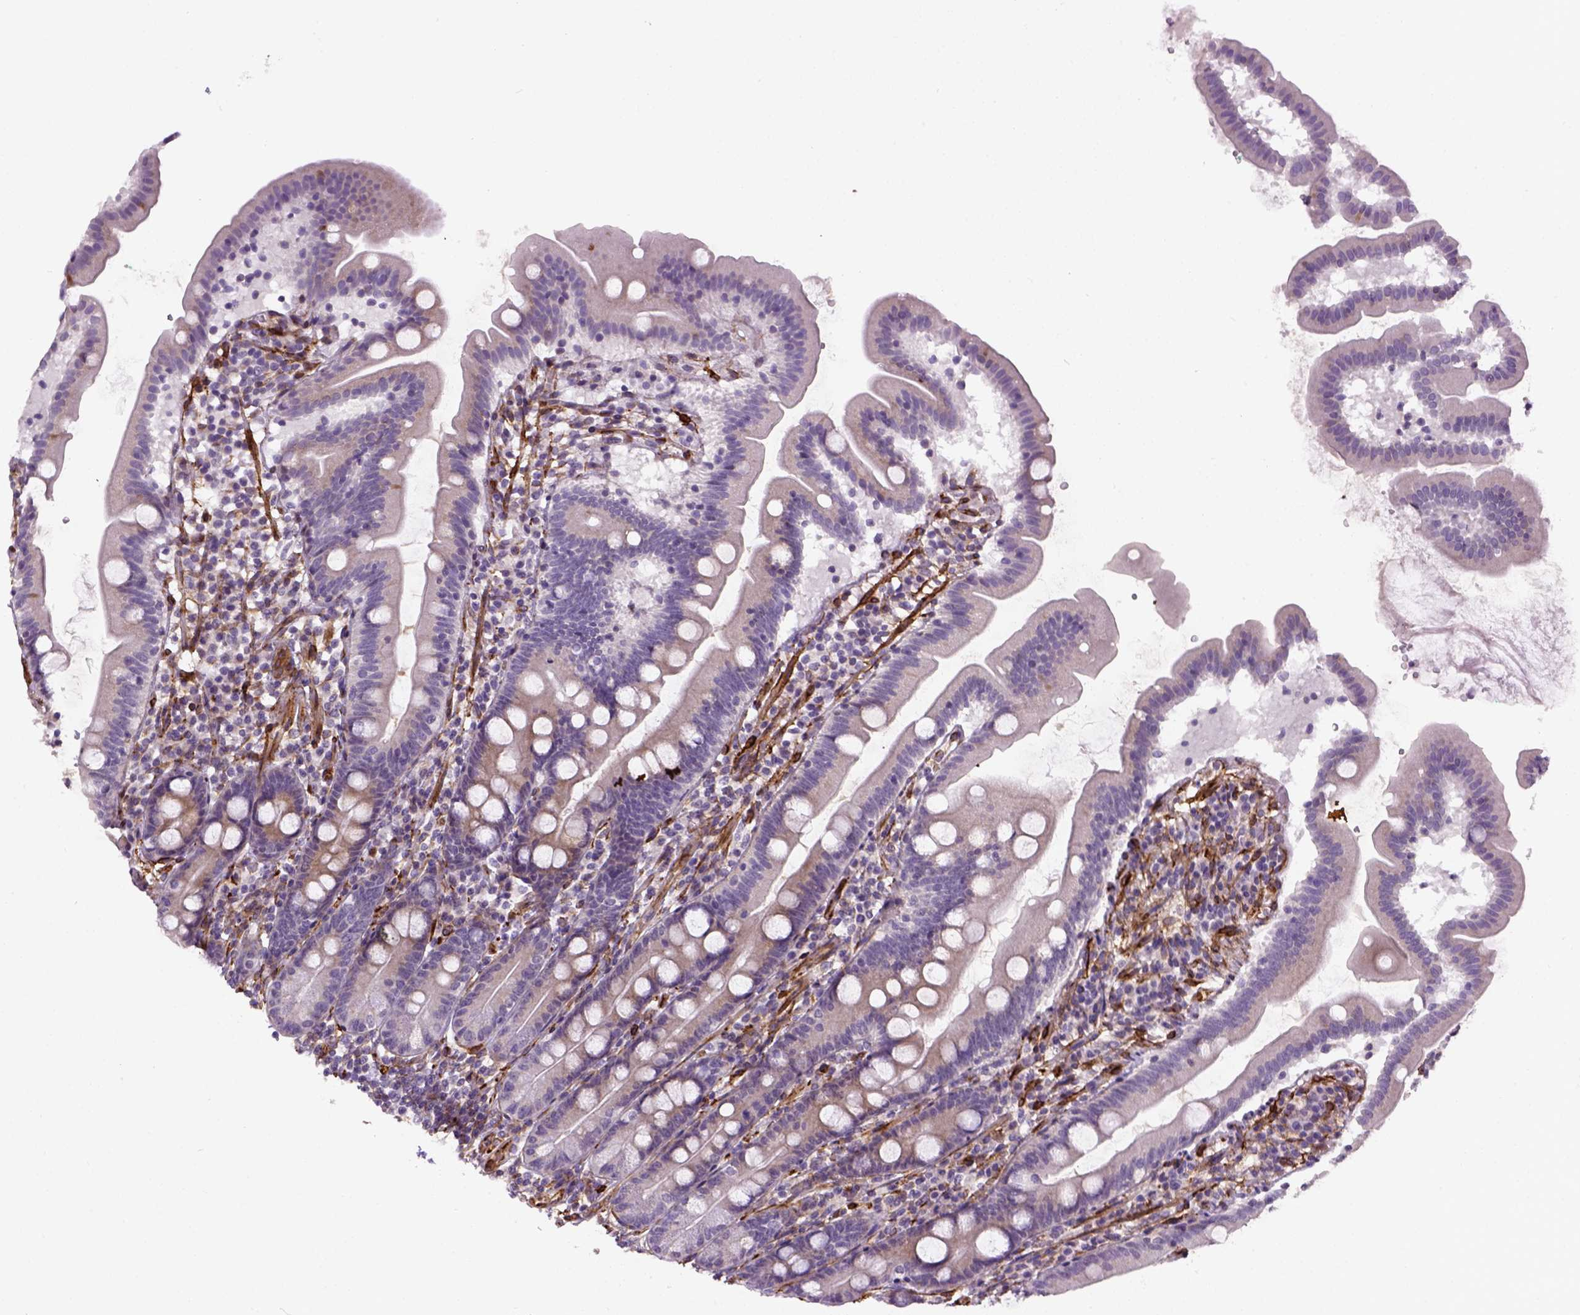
{"staining": {"intensity": "negative", "quantity": "none", "location": "none"}, "tissue": "duodenum", "cell_type": "Glandular cells", "image_type": "normal", "snomed": [{"axis": "morphology", "description": "Normal tissue, NOS"}, {"axis": "topography", "description": "Duodenum"}], "caption": "A high-resolution image shows immunohistochemistry (IHC) staining of normal duodenum, which shows no significant staining in glandular cells. (DAB immunohistochemistry, high magnification).", "gene": "KAZN", "patient": {"sex": "female", "age": 67}}